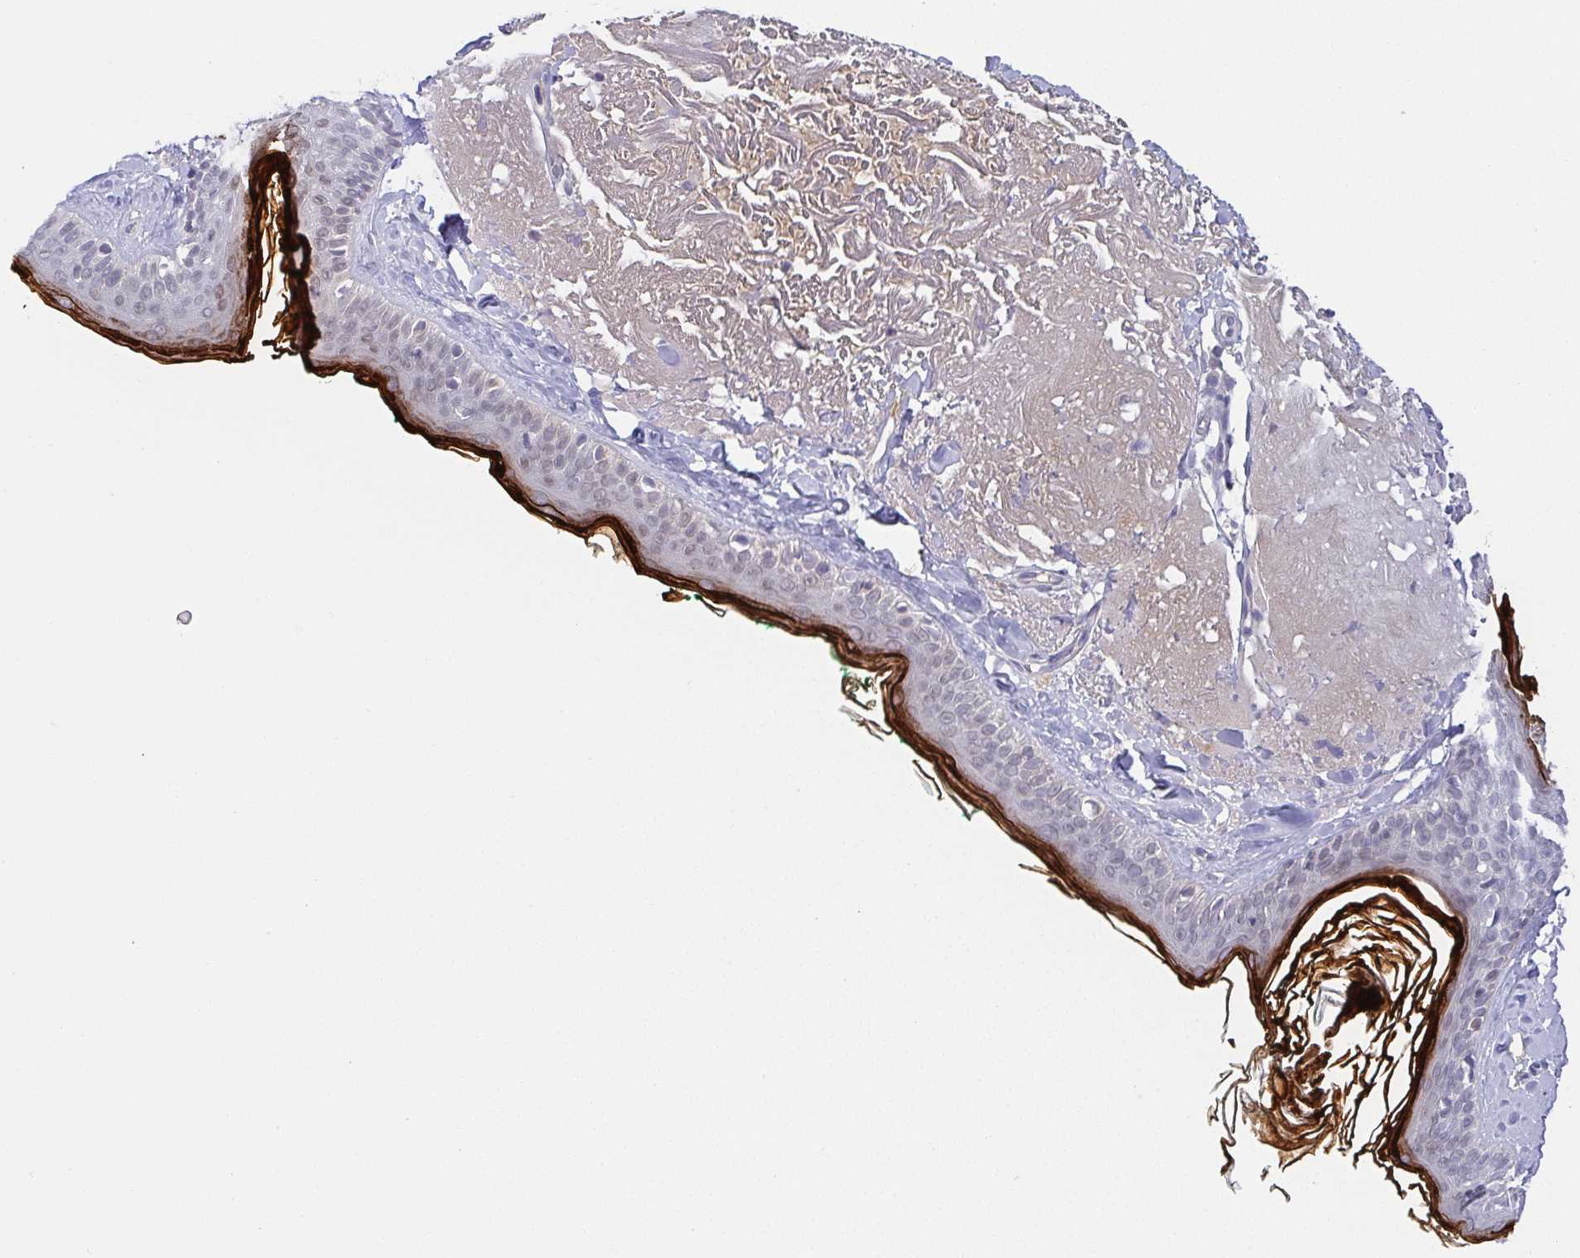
{"staining": {"intensity": "negative", "quantity": "none", "location": "none"}, "tissue": "skin", "cell_type": "Fibroblasts", "image_type": "normal", "snomed": [{"axis": "morphology", "description": "Normal tissue, NOS"}, {"axis": "topography", "description": "Skin"}], "caption": "Immunohistochemistry (IHC) histopathology image of unremarkable skin: human skin stained with DAB (3,3'-diaminobenzidine) exhibits no significant protein positivity in fibroblasts.", "gene": "RNASE7", "patient": {"sex": "male", "age": 73}}